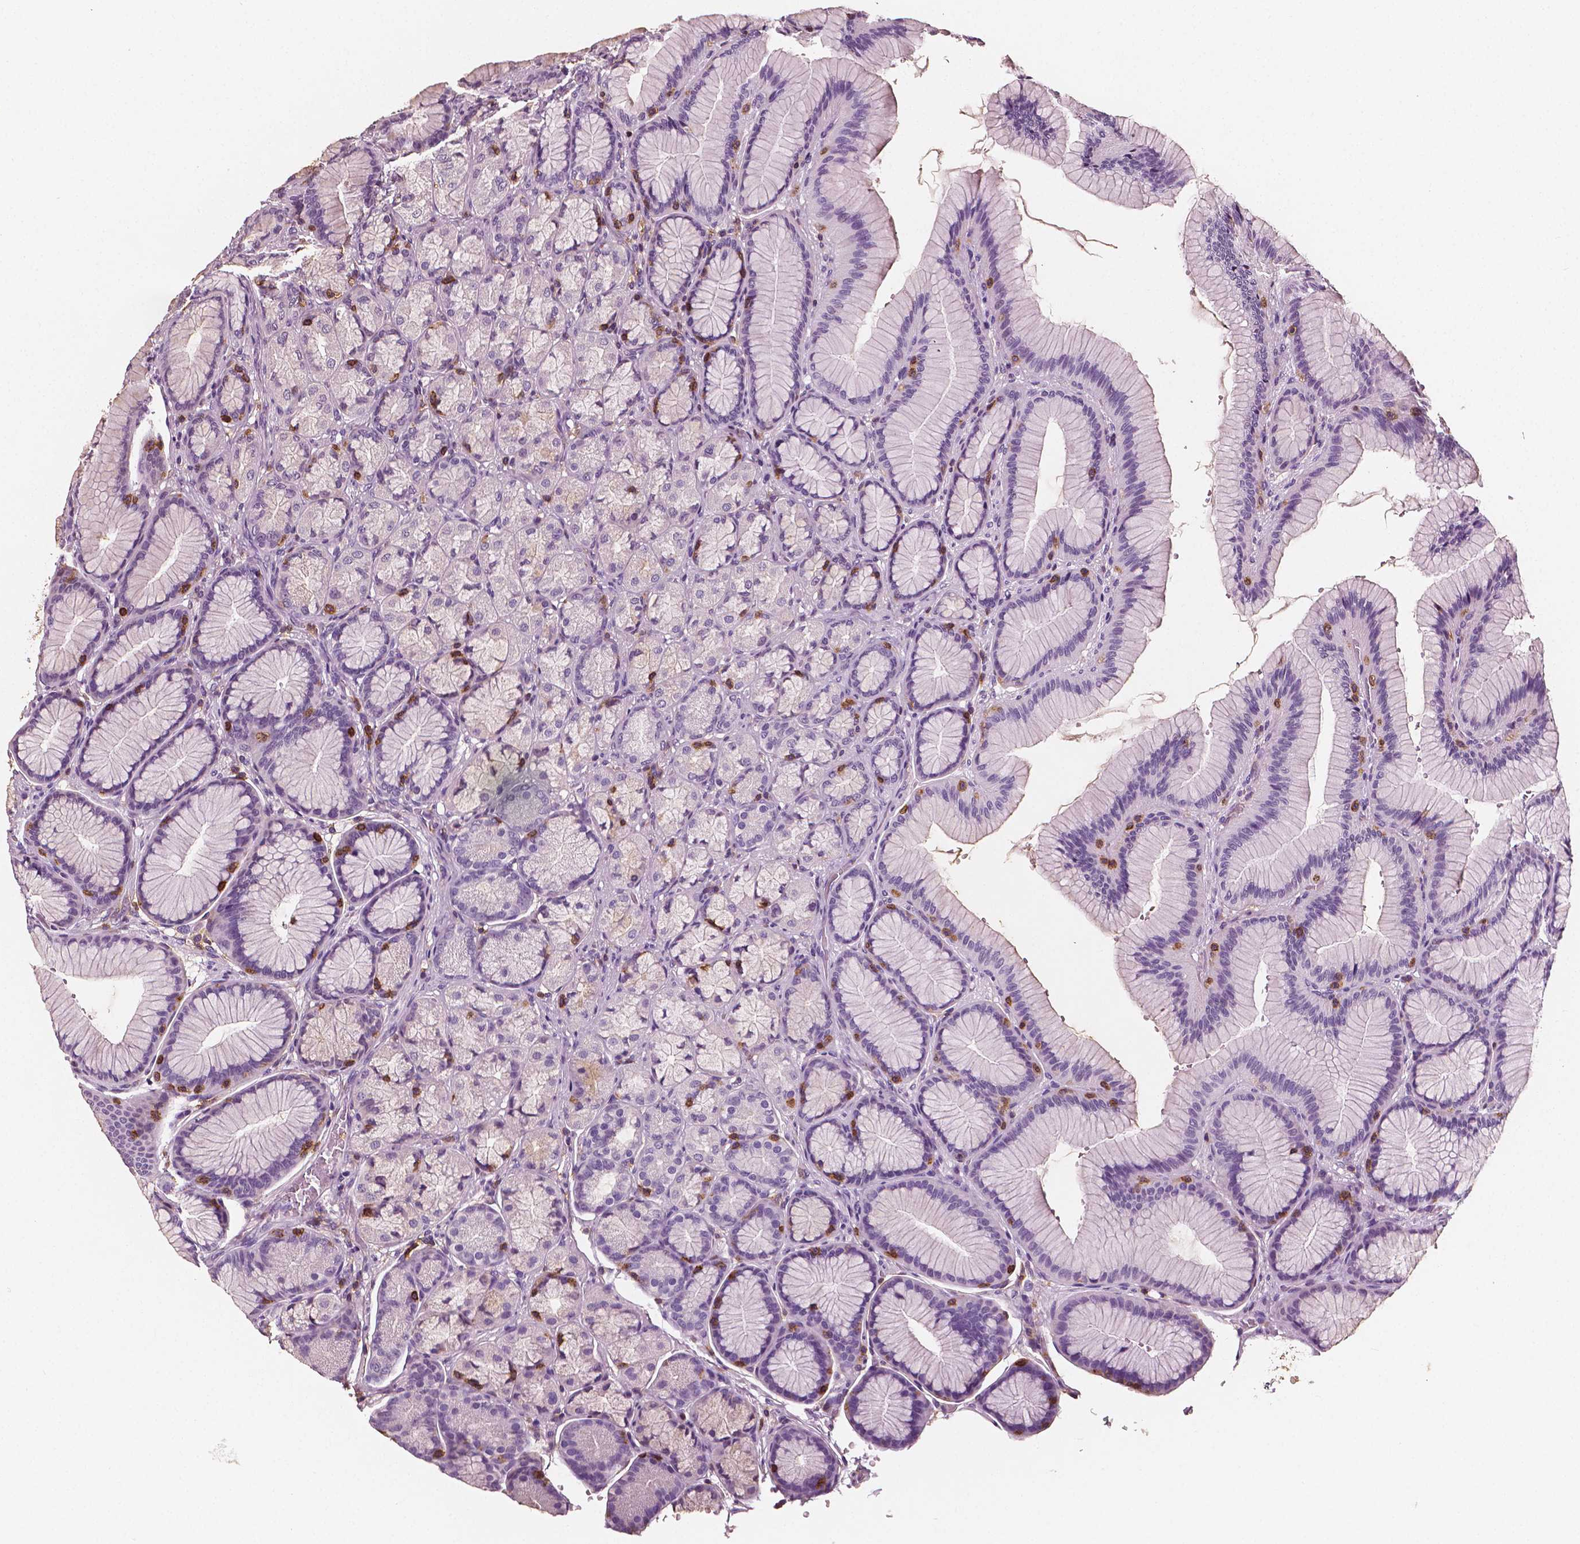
{"staining": {"intensity": "negative", "quantity": "none", "location": "none"}, "tissue": "stomach", "cell_type": "Glandular cells", "image_type": "normal", "snomed": [{"axis": "morphology", "description": "Normal tissue, NOS"}, {"axis": "morphology", "description": "Adenocarcinoma, NOS"}, {"axis": "morphology", "description": "Adenocarcinoma, High grade"}, {"axis": "topography", "description": "Stomach, upper"}, {"axis": "topography", "description": "Stomach"}], "caption": "Stomach was stained to show a protein in brown. There is no significant expression in glandular cells. (Stains: DAB (3,3'-diaminobenzidine) immunohistochemistry with hematoxylin counter stain, Microscopy: brightfield microscopy at high magnification).", "gene": "PTPRC", "patient": {"sex": "female", "age": 65}}